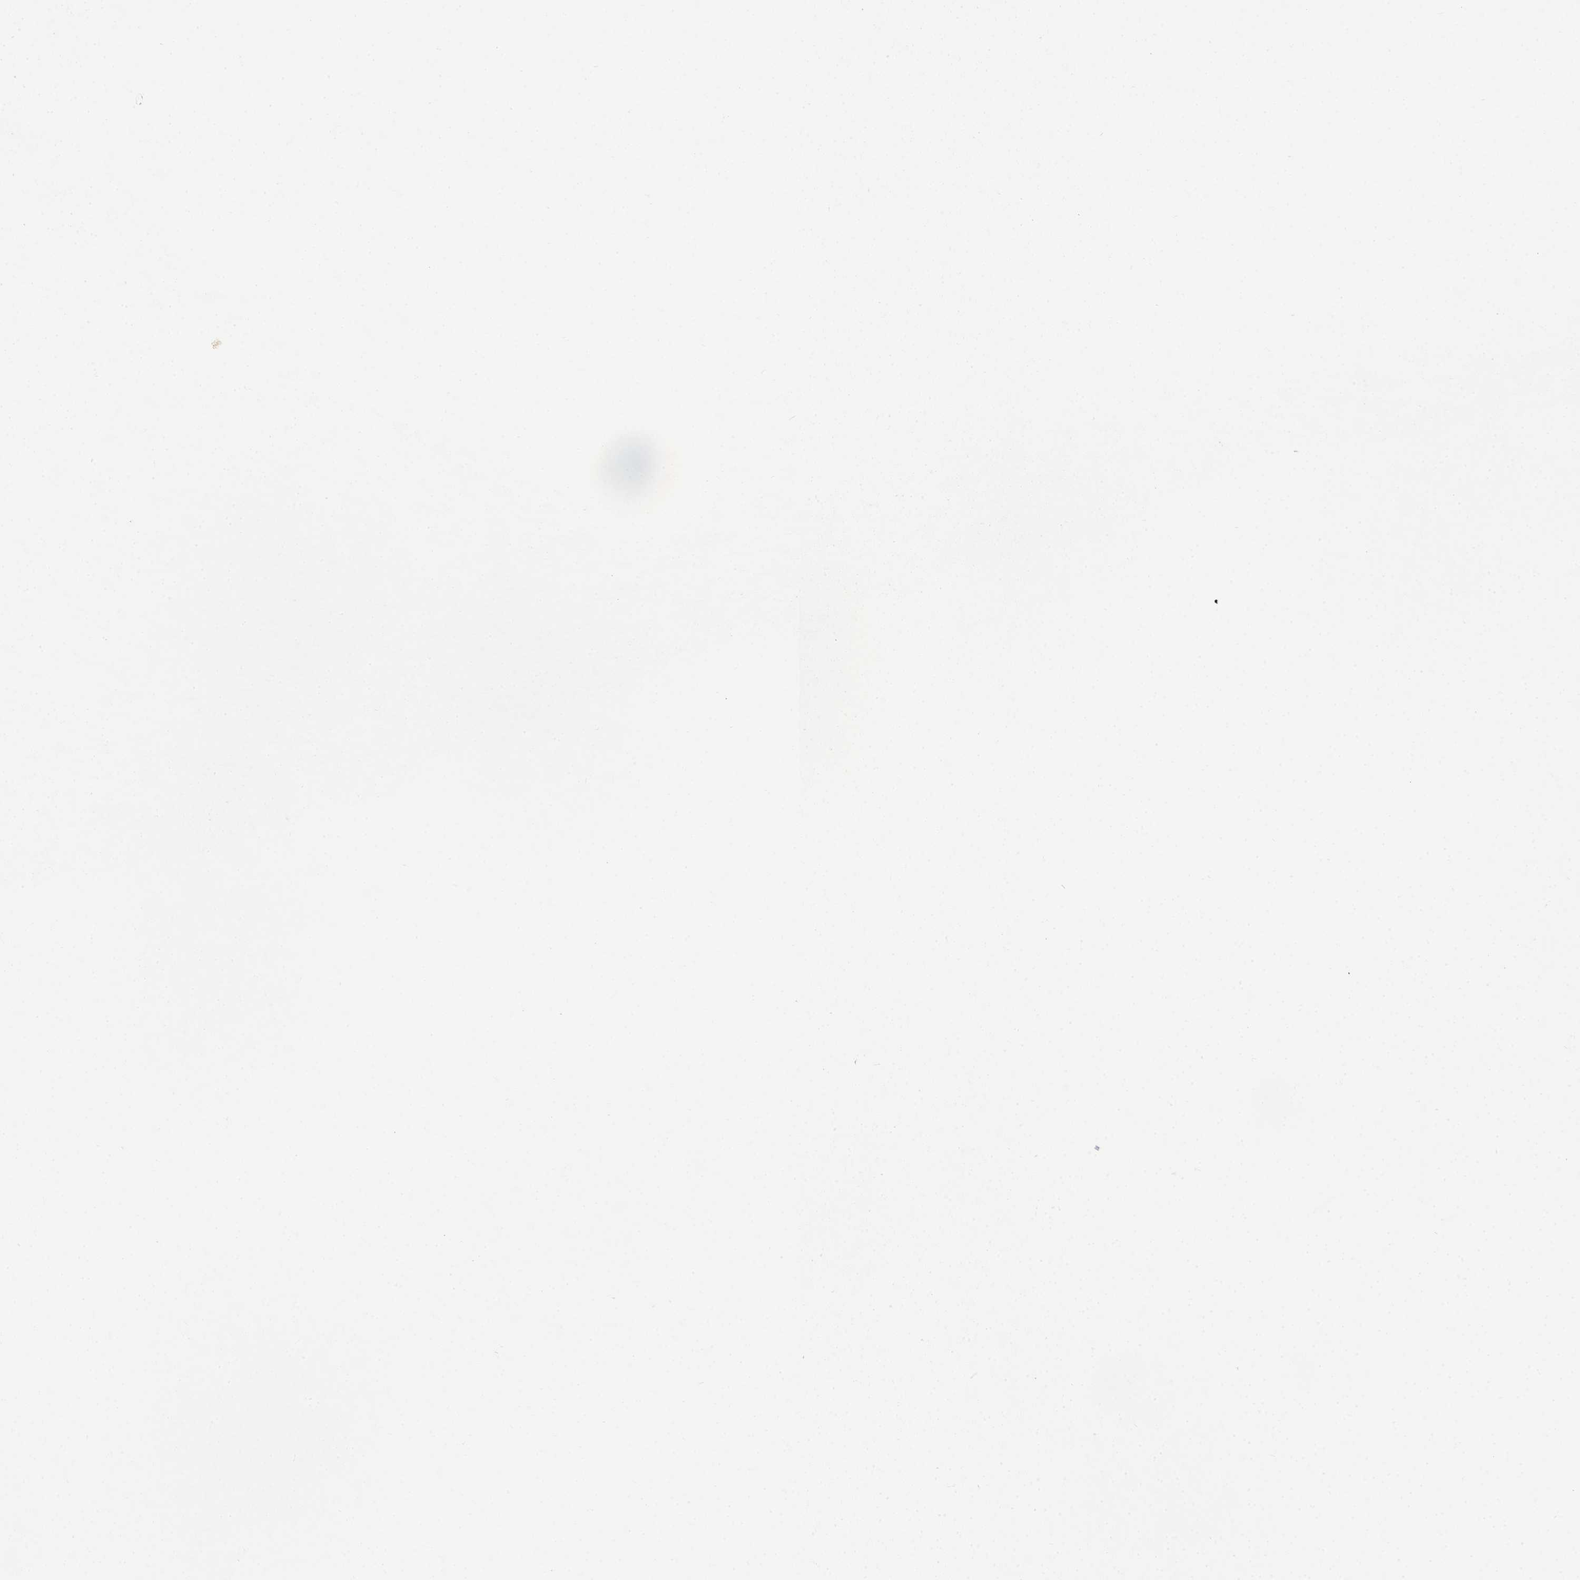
{"staining": {"intensity": "negative", "quantity": "none", "location": "none"}, "tissue": "parathyroid gland", "cell_type": "Glandular cells", "image_type": "normal", "snomed": [{"axis": "morphology", "description": "Normal tissue, NOS"}, {"axis": "topography", "description": "Parathyroid gland"}], "caption": "A photomicrograph of parathyroid gland stained for a protein displays no brown staining in glandular cells. (Brightfield microscopy of DAB (3,3'-diaminobenzidine) IHC at high magnification).", "gene": "NDUFS6", "patient": {"sex": "female", "age": 71}}